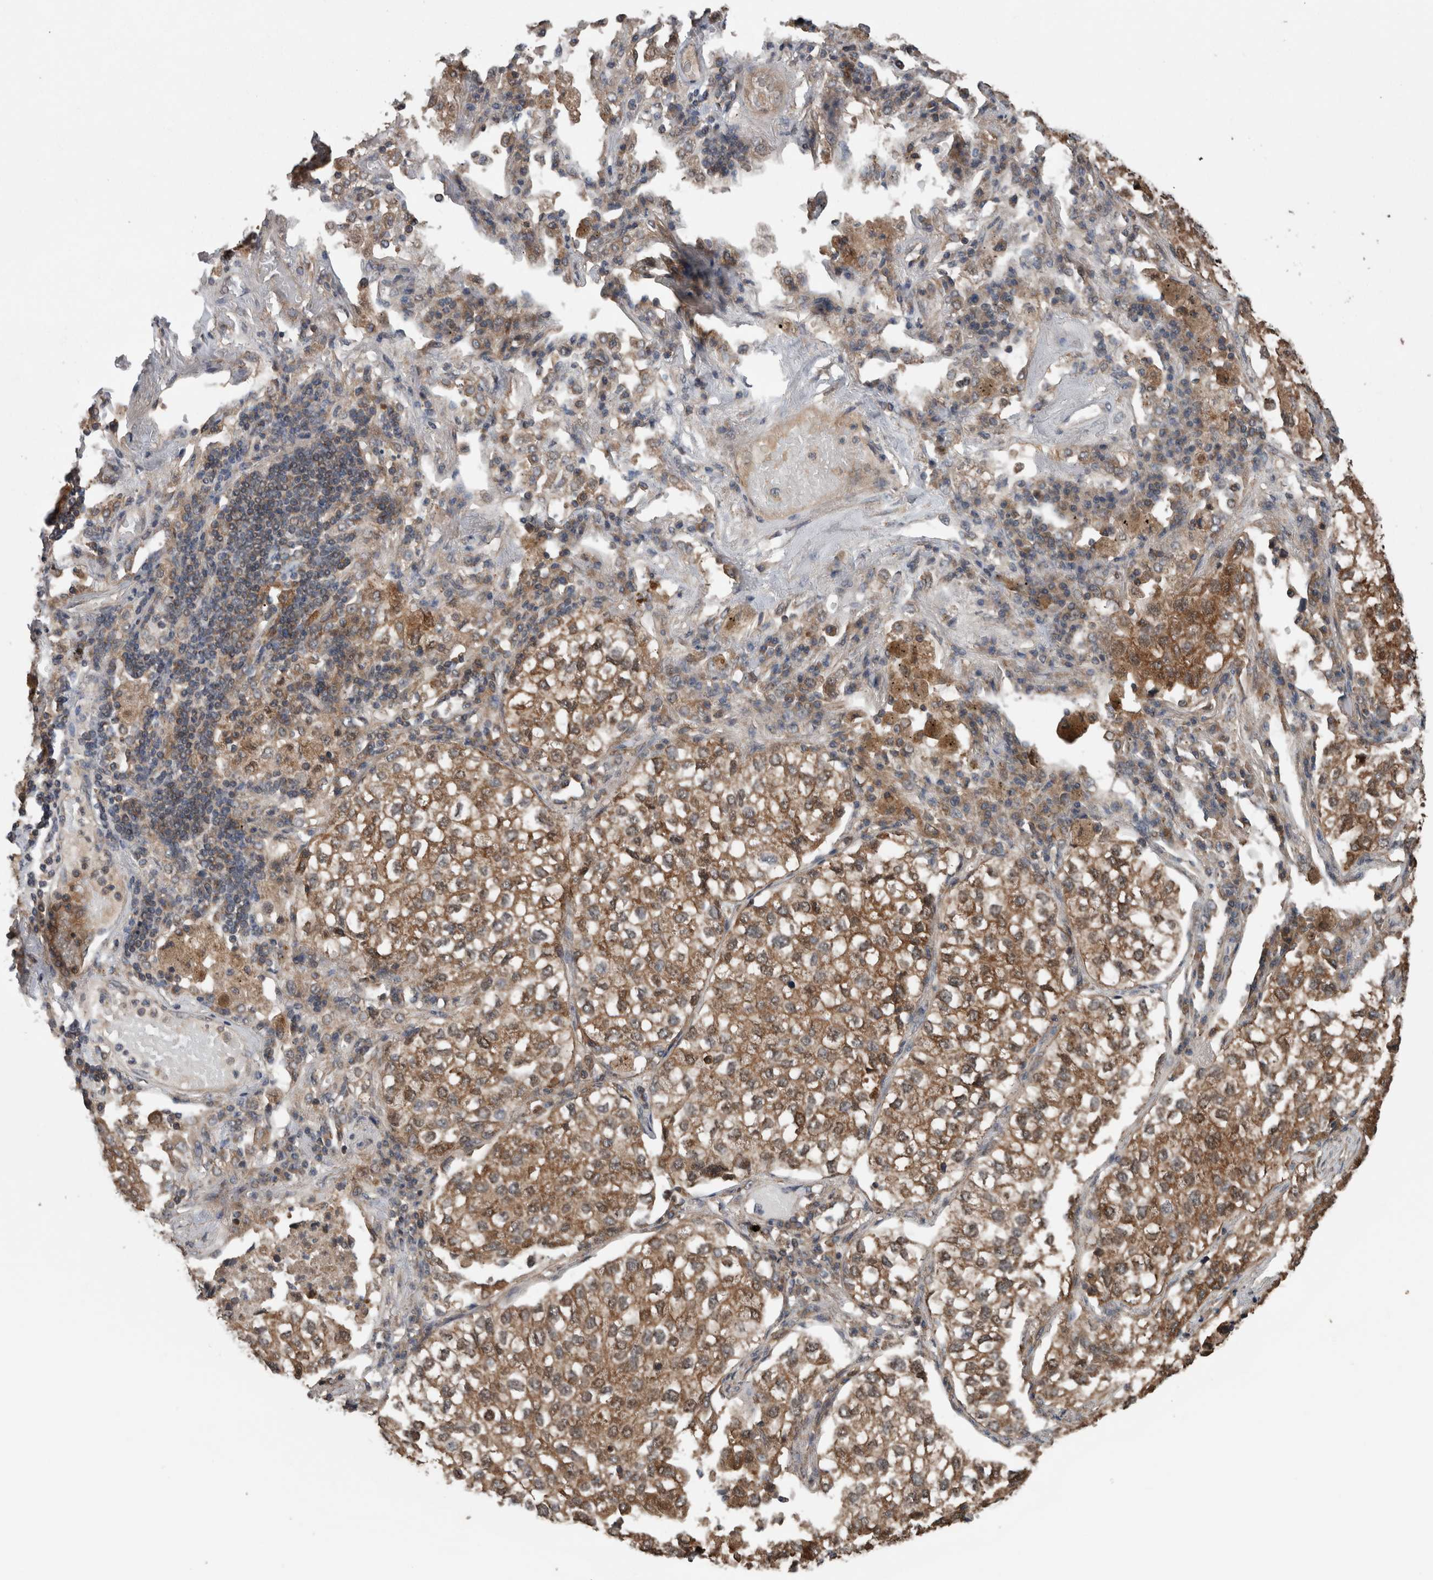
{"staining": {"intensity": "moderate", "quantity": ">75%", "location": "cytoplasmic/membranous"}, "tissue": "lung cancer", "cell_type": "Tumor cells", "image_type": "cancer", "snomed": [{"axis": "morphology", "description": "Adenocarcinoma, NOS"}, {"axis": "topography", "description": "Lung"}], "caption": "The photomicrograph exhibits a brown stain indicating the presence of a protein in the cytoplasmic/membranous of tumor cells in lung adenocarcinoma.", "gene": "RIOK3", "patient": {"sex": "male", "age": 63}}